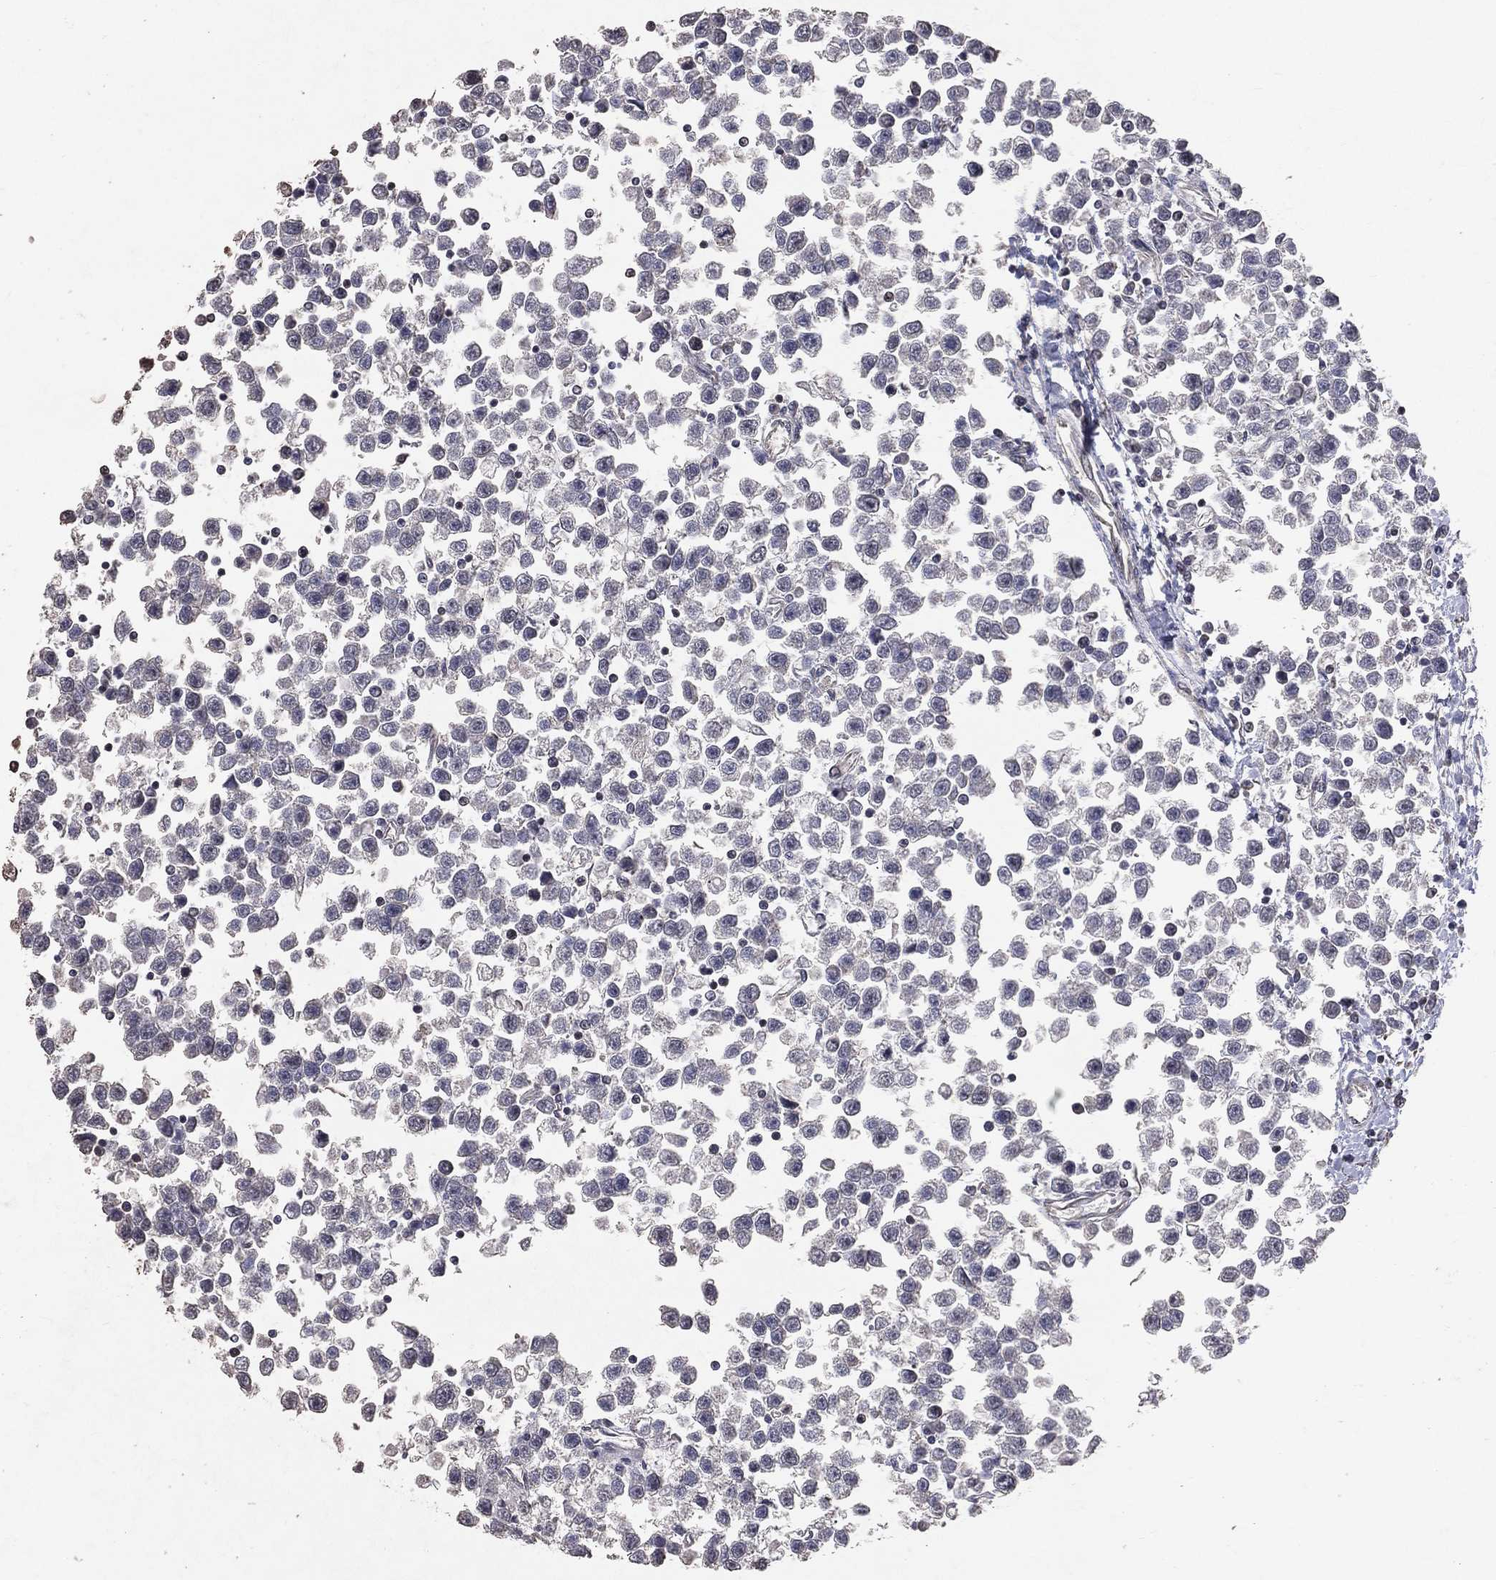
{"staining": {"intensity": "negative", "quantity": "none", "location": "none"}, "tissue": "testis cancer", "cell_type": "Tumor cells", "image_type": "cancer", "snomed": [{"axis": "morphology", "description": "Seminoma, NOS"}, {"axis": "topography", "description": "Testis"}], "caption": "Immunohistochemical staining of testis cancer shows no significant staining in tumor cells.", "gene": "LY6K", "patient": {"sex": "male", "age": 34}}